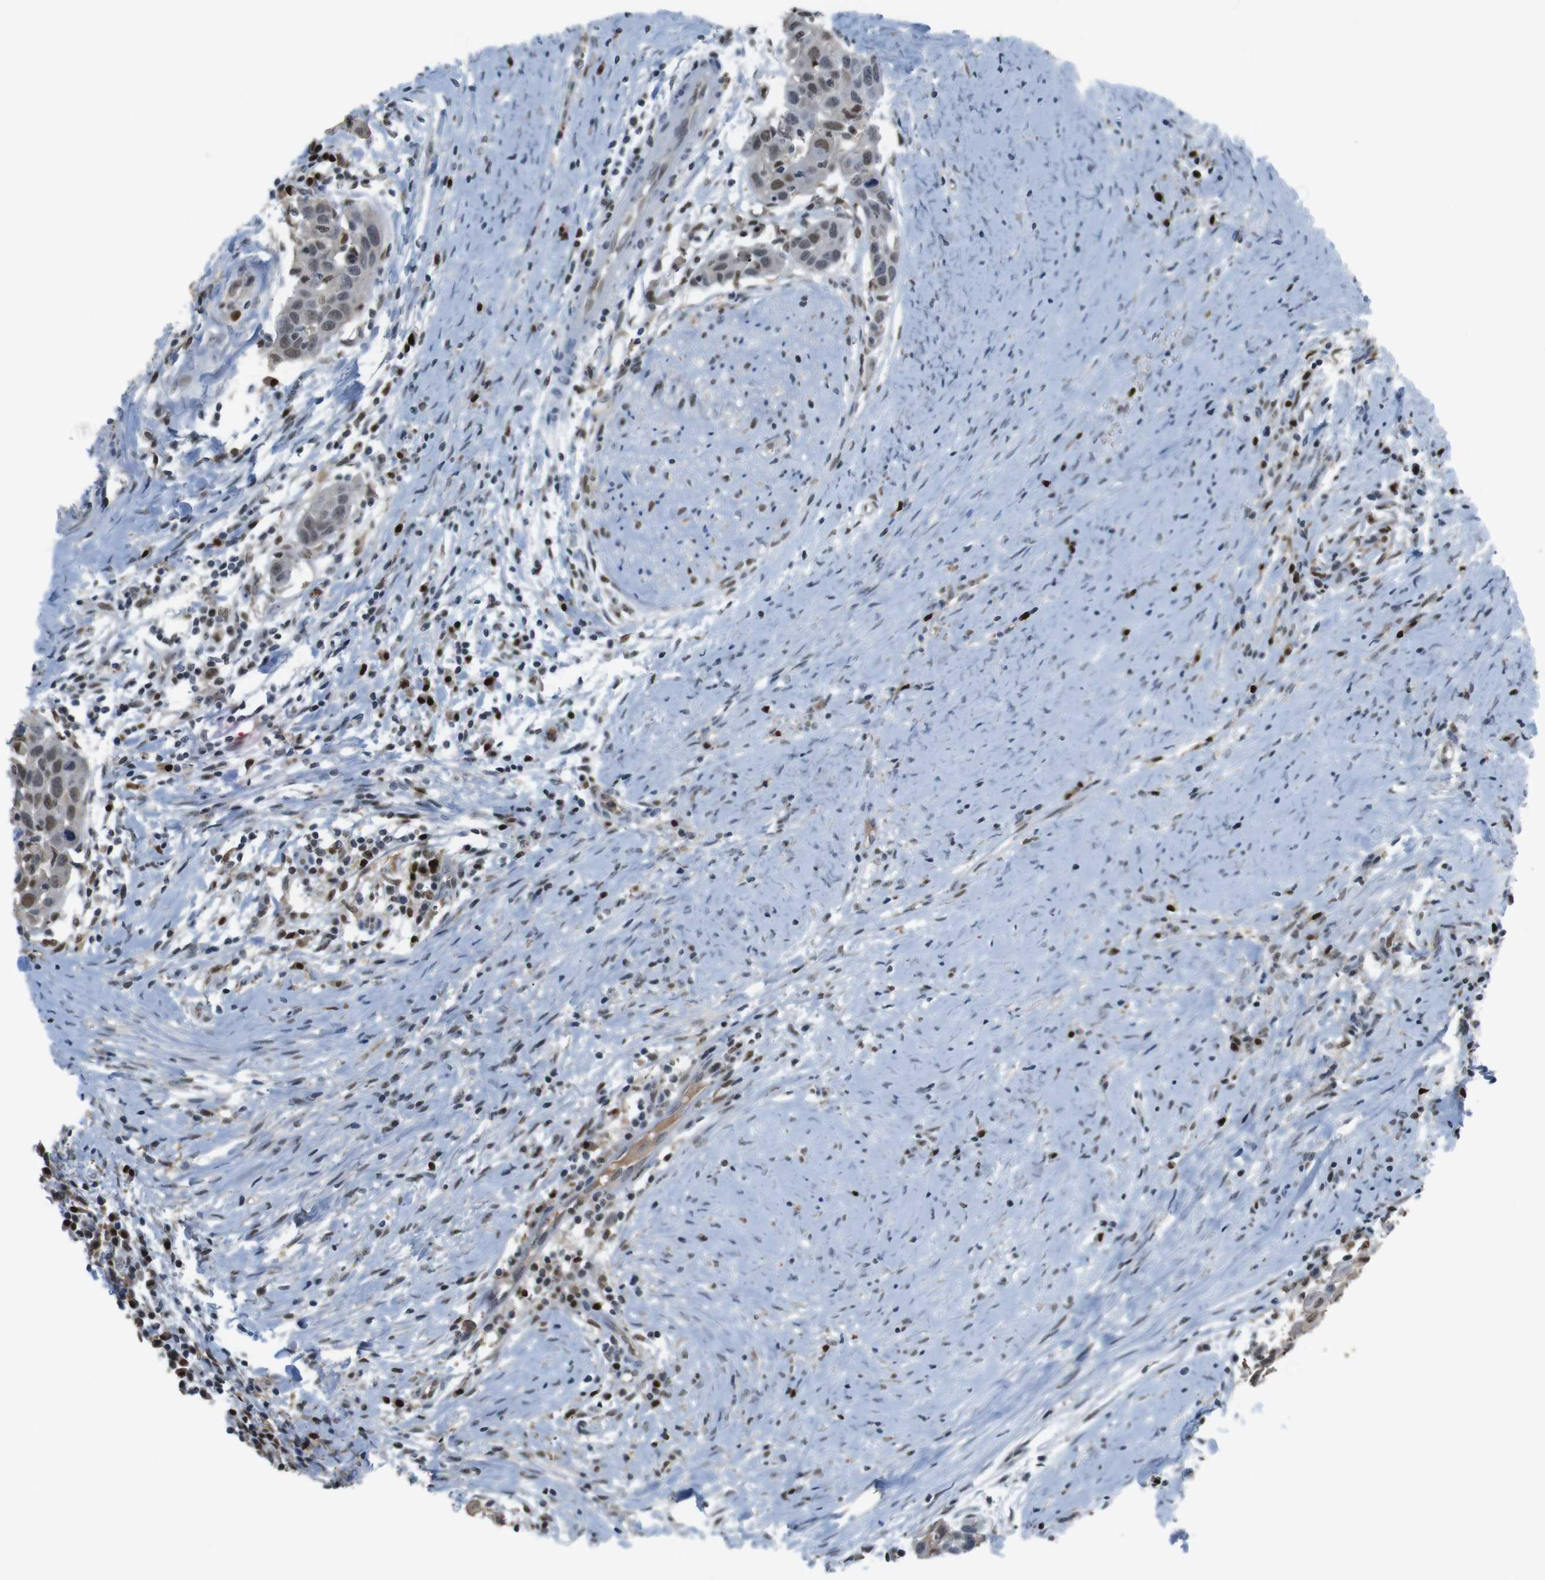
{"staining": {"intensity": "weak", "quantity": ">75%", "location": "nuclear"}, "tissue": "head and neck cancer", "cell_type": "Tumor cells", "image_type": "cancer", "snomed": [{"axis": "morphology", "description": "Squamous cell carcinoma, NOS"}, {"axis": "topography", "description": "Oral tissue"}, {"axis": "topography", "description": "Head-Neck"}], "caption": "High-power microscopy captured an immunohistochemistry (IHC) histopathology image of head and neck squamous cell carcinoma, revealing weak nuclear expression in approximately >75% of tumor cells.", "gene": "SUB1", "patient": {"sex": "female", "age": 50}}